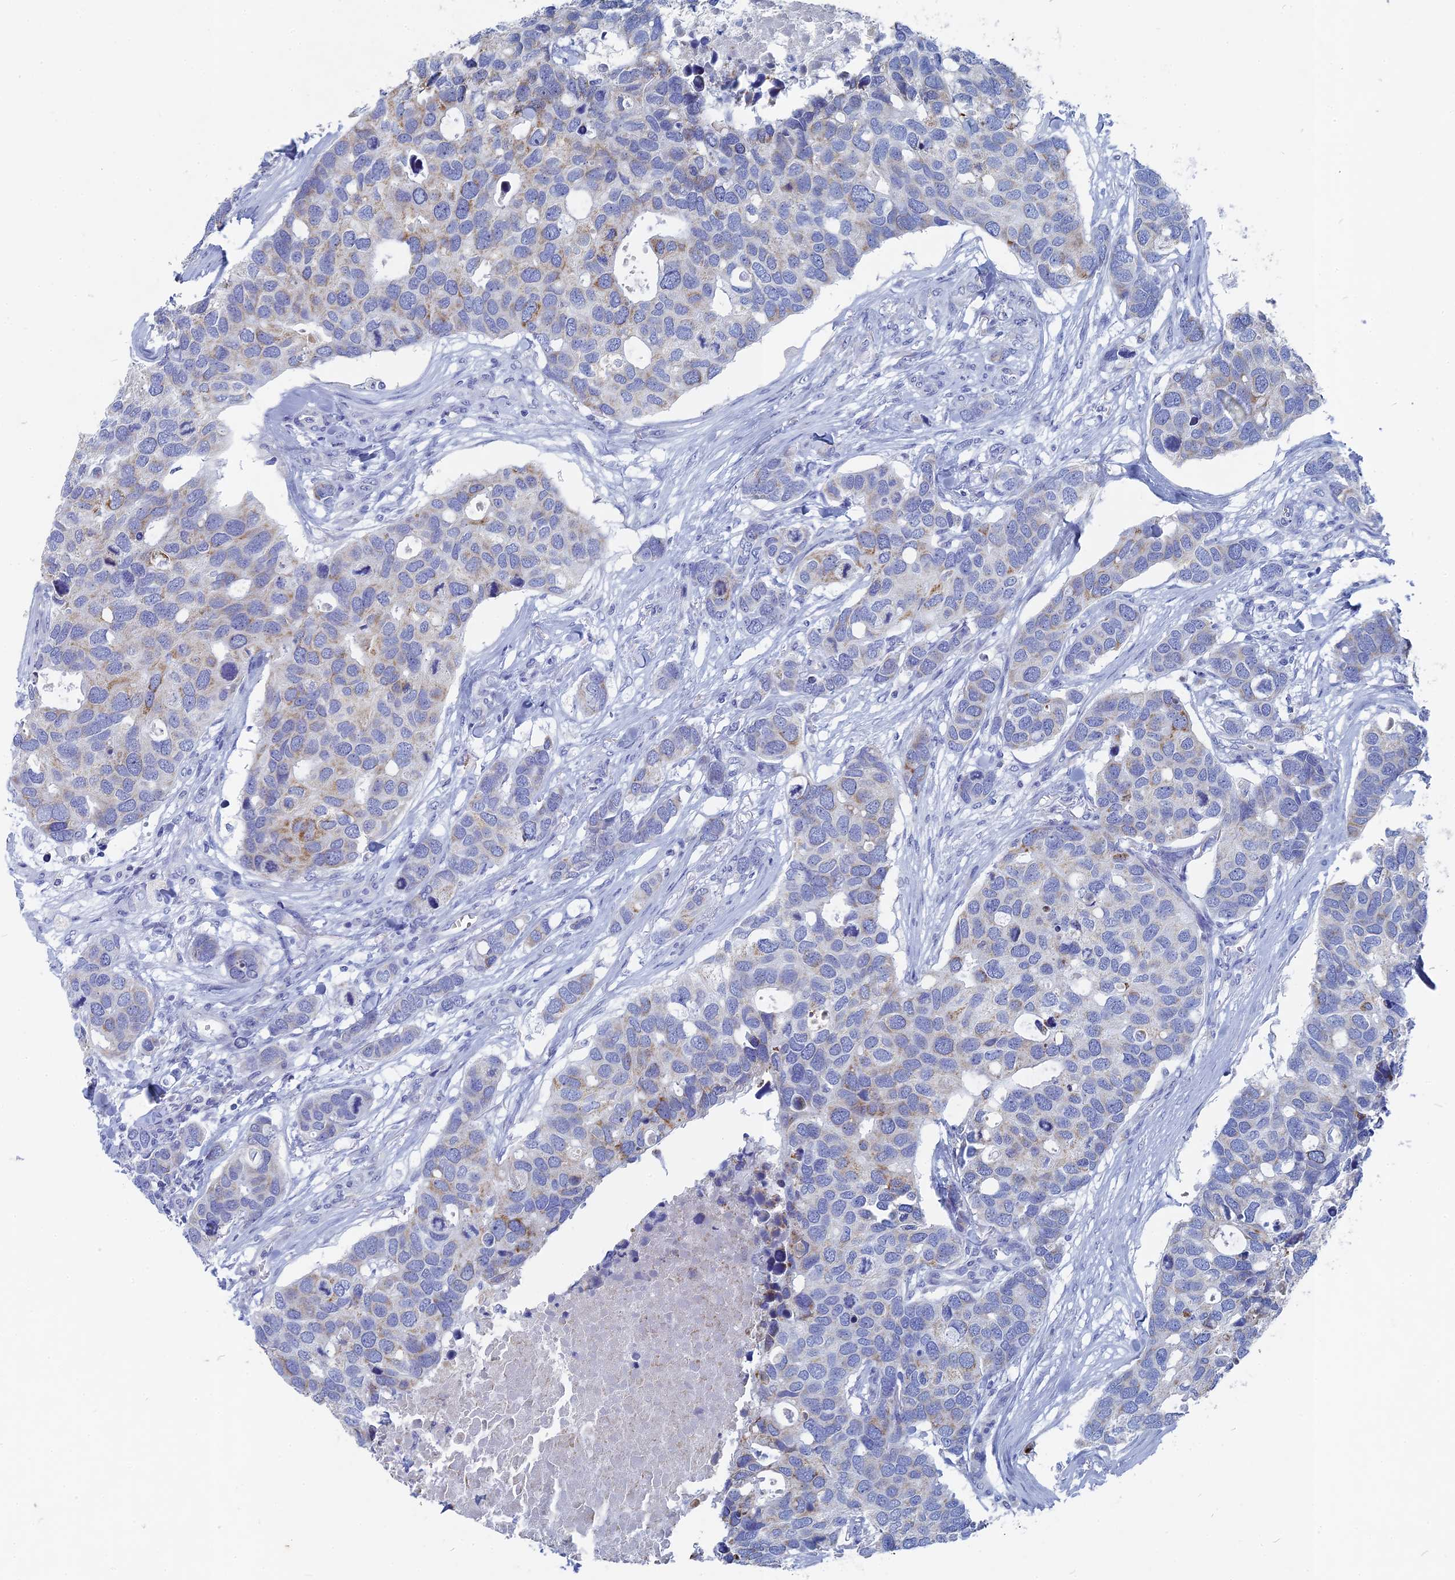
{"staining": {"intensity": "moderate", "quantity": "<25%", "location": "cytoplasmic/membranous"}, "tissue": "breast cancer", "cell_type": "Tumor cells", "image_type": "cancer", "snomed": [{"axis": "morphology", "description": "Duct carcinoma"}, {"axis": "topography", "description": "Breast"}], "caption": "Human breast cancer (intraductal carcinoma) stained with a brown dye reveals moderate cytoplasmic/membranous positive expression in about <25% of tumor cells.", "gene": "HIGD1A", "patient": {"sex": "female", "age": 83}}